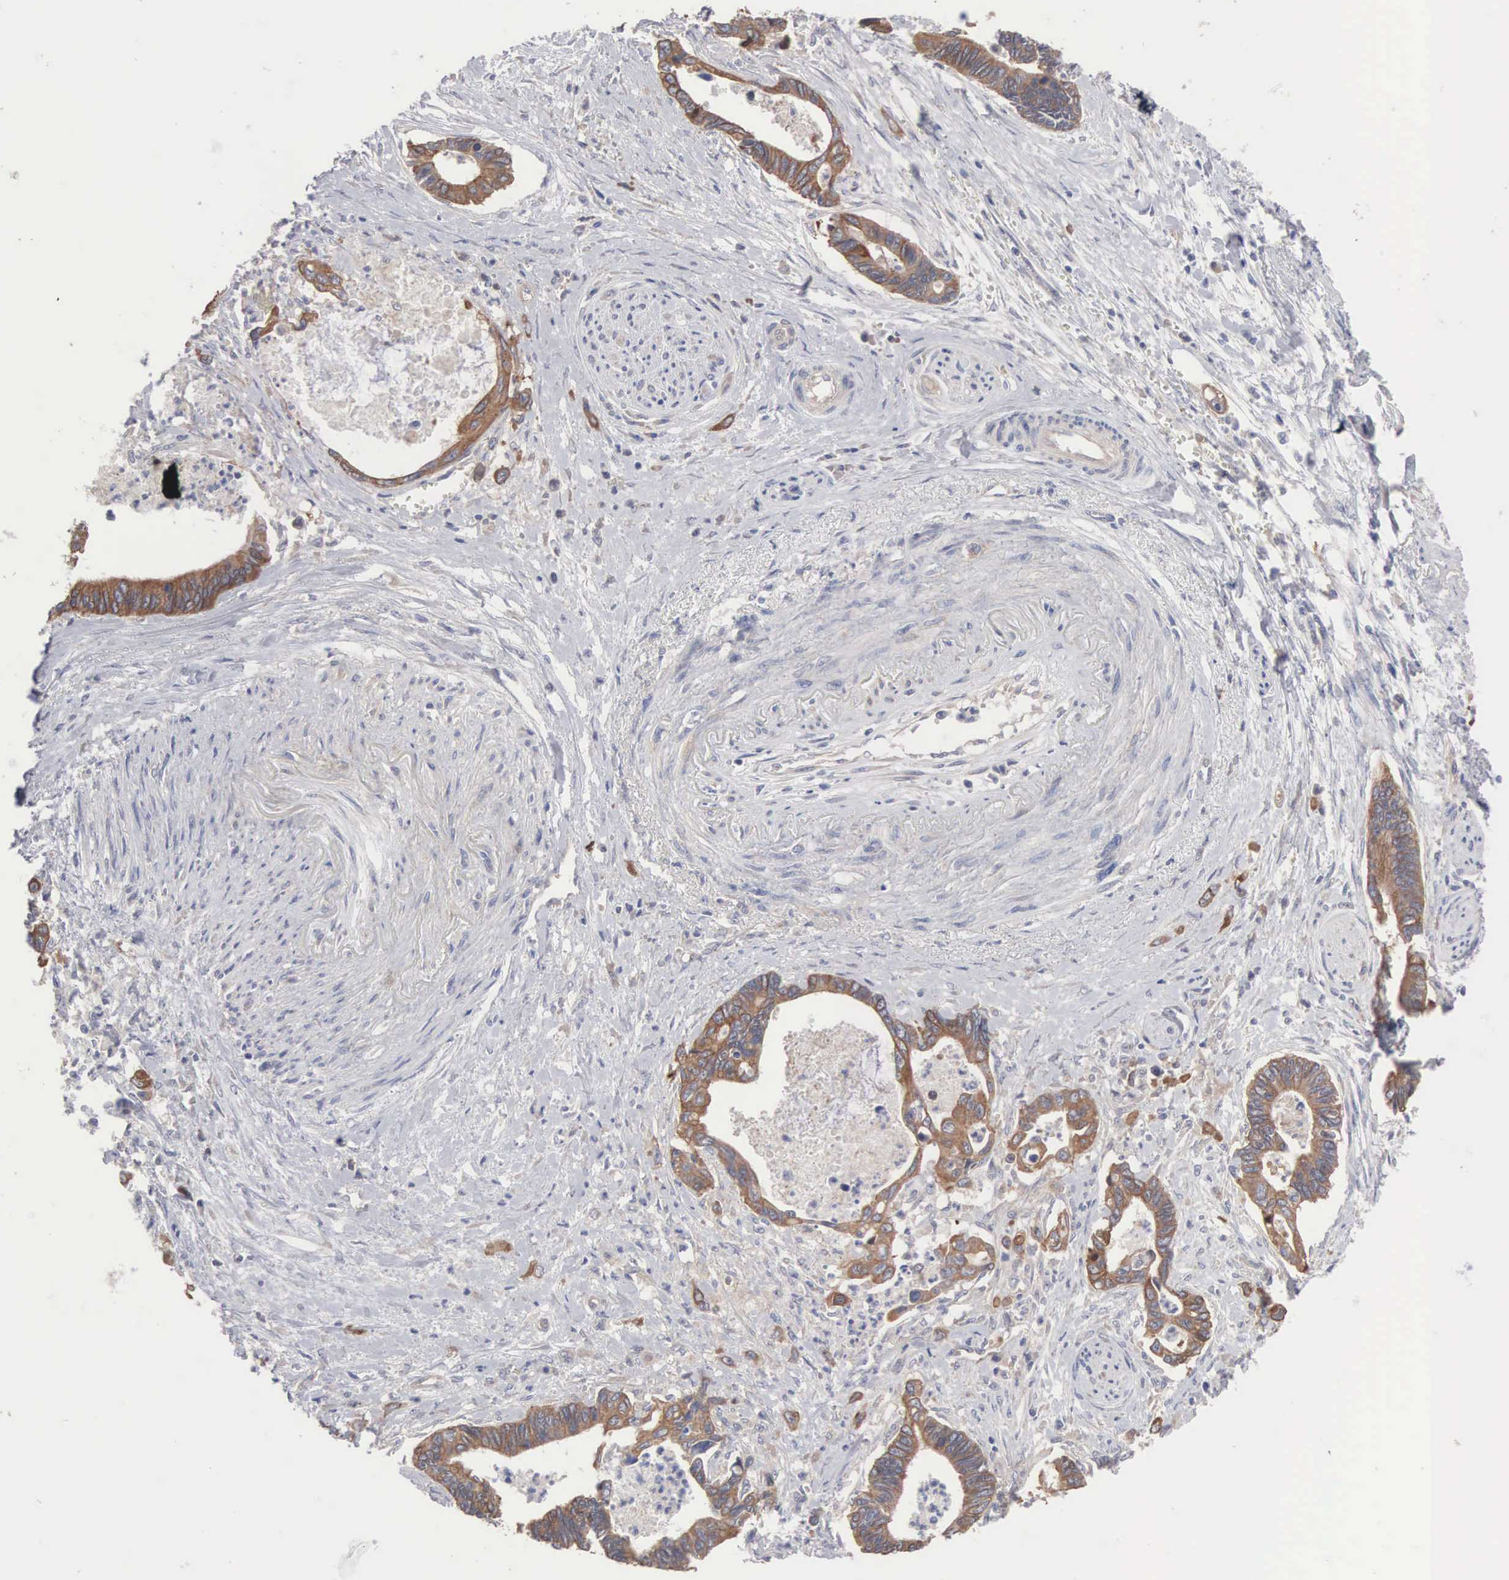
{"staining": {"intensity": "moderate", "quantity": ">75%", "location": "cytoplasmic/membranous"}, "tissue": "pancreatic cancer", "cell_type": "Tumor cells", "image_type": "cancer", "snomed": [{"axis": "morphology", "description": "Adenocarcinoma, NOS"}, {"axis": "topography", "description": "Pancreas"}], "caption": "Immunohistochemical staining of human pancreatic cancer reveals medium levels of moderate cytoplasmic/membranous protein positivity in about >75% of tumor cells.", "gene": "INF2", "patient": {"sex": "female", "age": 70}}